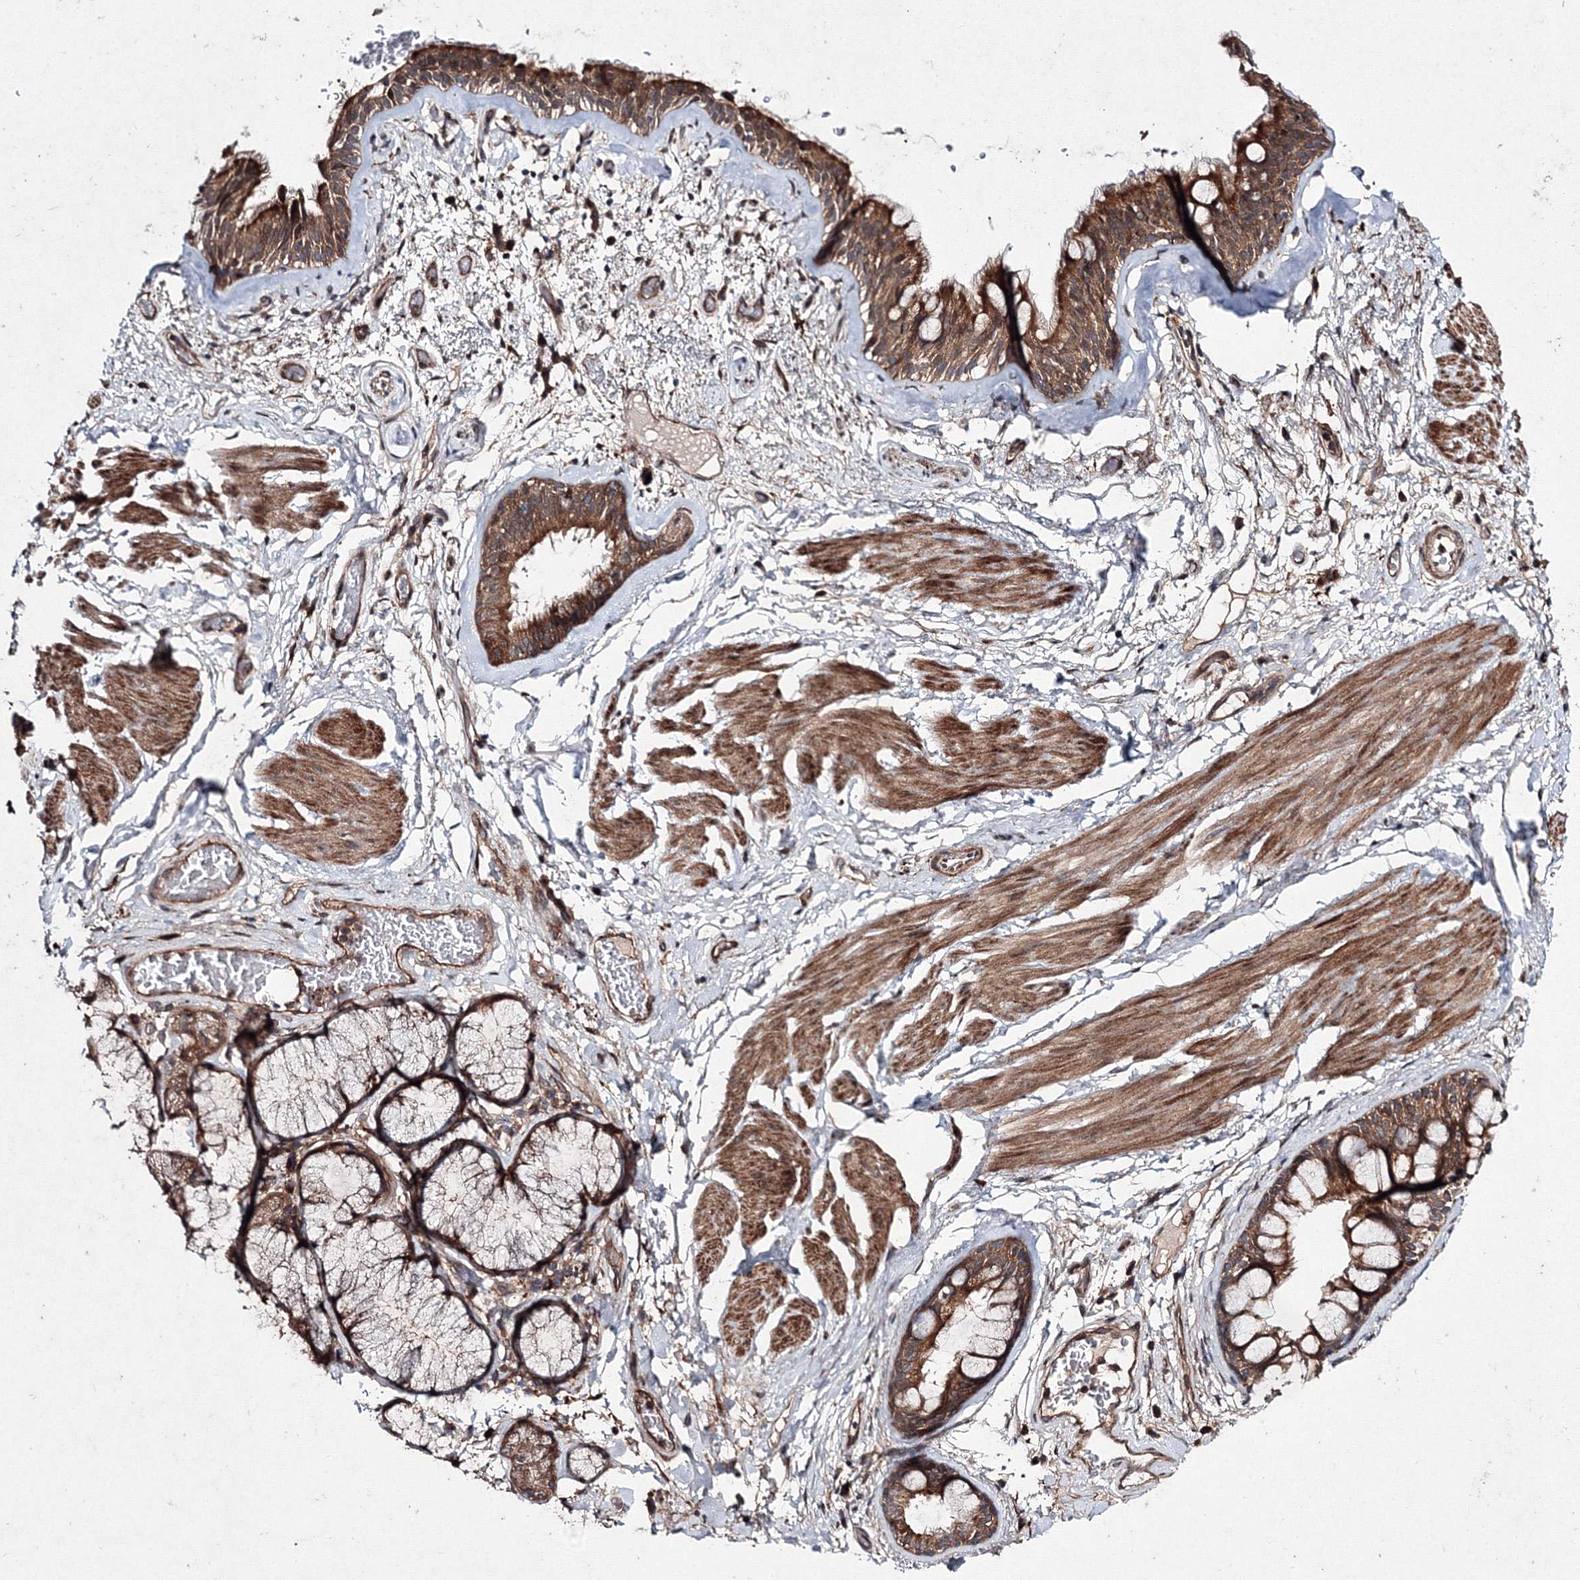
{"staining": {"intensity": "strong", "quantity": ">75%", "location": "cytoplasmic/membranous"}, "tissue": "bronchus", "cell_type": "Respiratory epithelial cells", "image_type": "normal", "snomed": [{"axis": "morphology", "description": "Normal tissue, NOS"}, {"axis": "topography", "description": "Cartilage tissue"}], "caption": "Bronchus stained with a brown dye displays strong cytoplasmic/membranous positive staining in approximately >75% of respiratory epithelial cells.", "gene": "RANBP3L", "patient": {"sex": "female", "age": 63}}